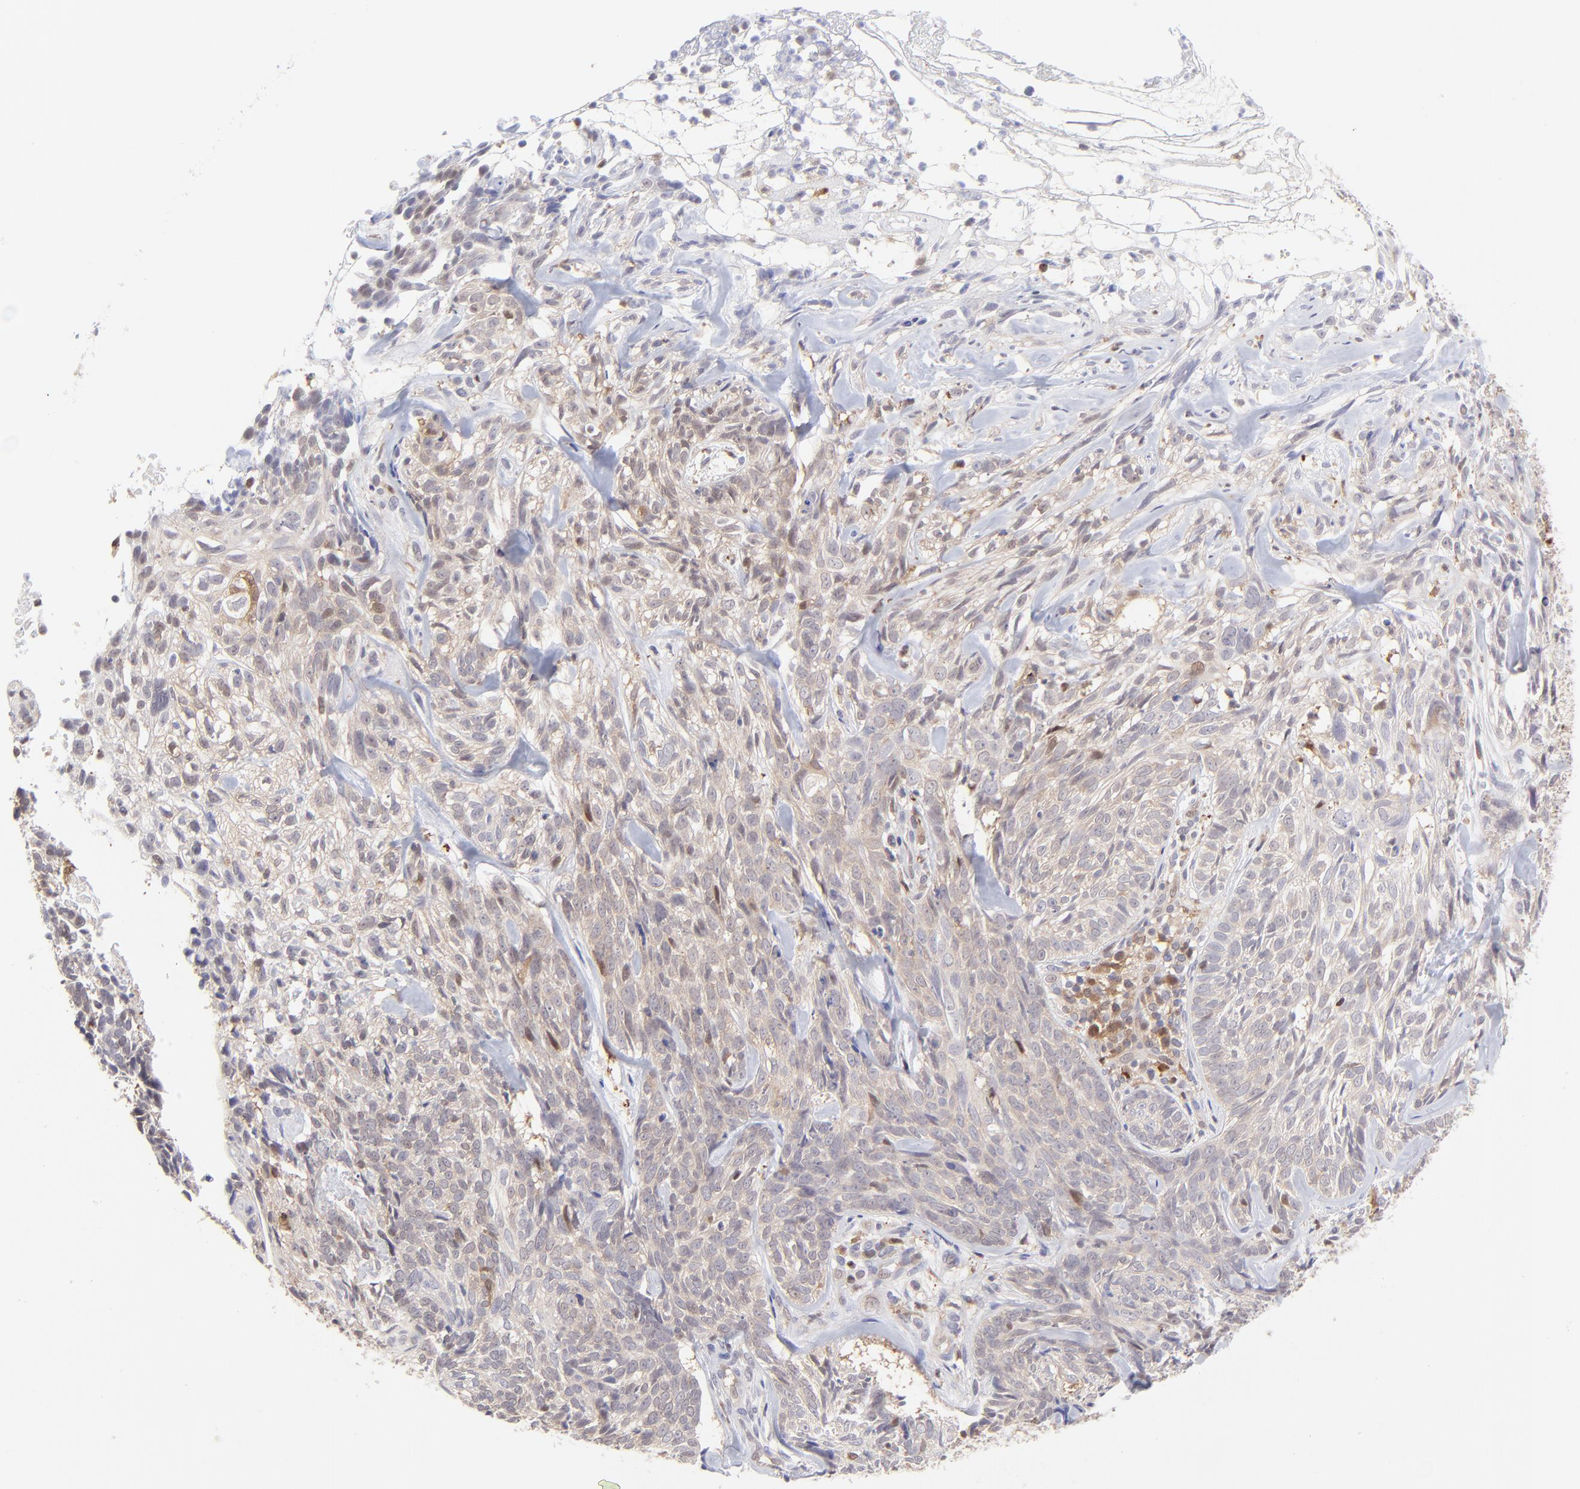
{"staining": {"intensity": "weak", "quantity": ">75%", "location": "cytoplasmic/membranous"}, "tissue": "skin cancer", "cell_type": "Tumor cells", "image_type": "cancer", "snomed": [{"axis": "morphology", "description": "Basal cell carcinoma"}, {"axis": "topography", "description": "Skin"}], "caption": "Human skin cancer (basal cell carcinoma) stained with a protein marker displays weak staining in tumor cells.", "gene": "HYAL1", "patient": {"sex": "male", "age": 72}}